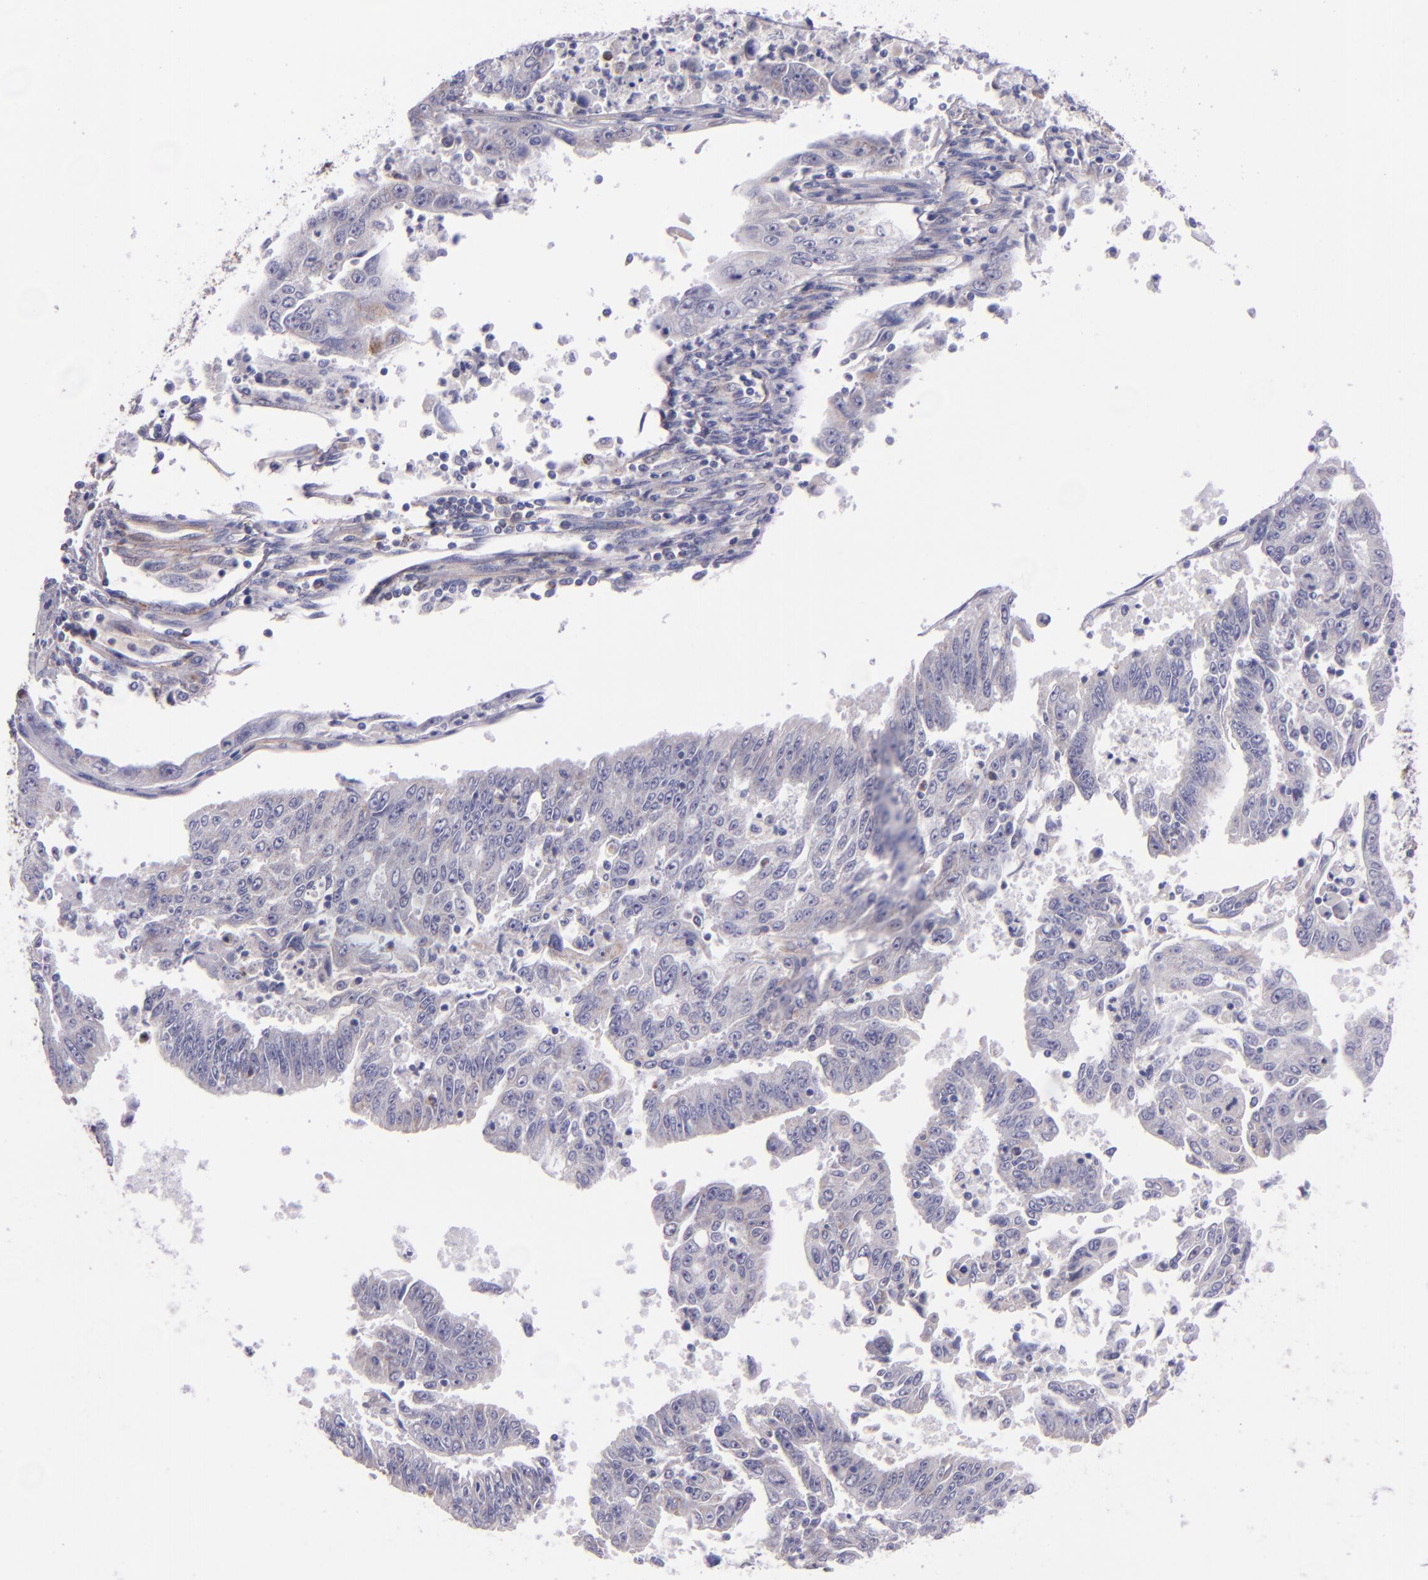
{"staining": {"intensity": "weak", "quantity": ">75%", "location": "cytoplasmic/membranous"}, "tissue": "endometrial cancer", "cell_type": "Tumor cells", "image_type": "cancer", "snomed": [{"axis": "morphology", "description": "Adenocarcinoma, NOS"}, {"axis": "topography", "description": "Endometrium"}], "caption": "This photomicrograph exhibits immunohistochemistry (IHC) staining of human endometrial cancer, with low weak cytoplasmic/membranous staining in approximately >75% of tumor cells.", "gene": "IDH3G", "patient": {"sex": "female", "age": 42}}